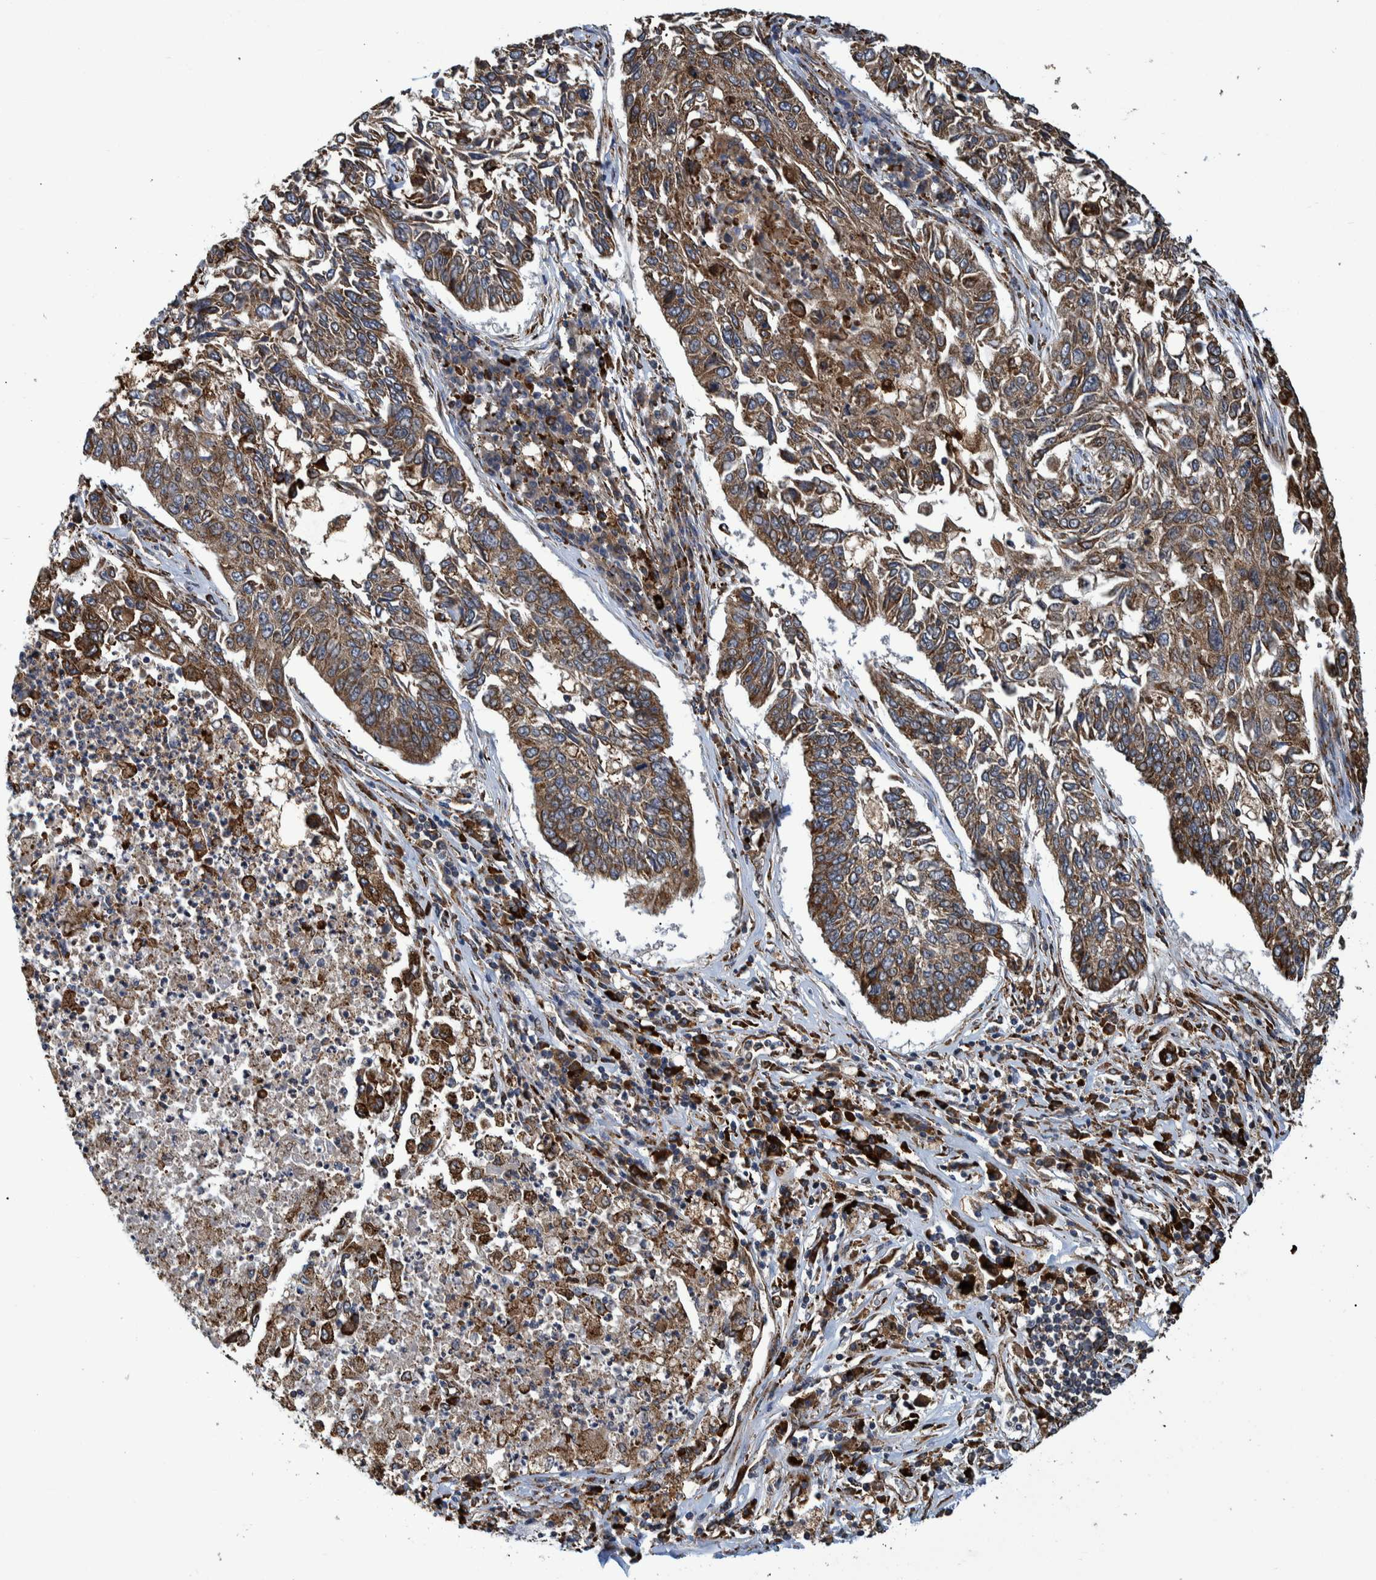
{"staining": {"intensity": "moderate", "quantity": ">75%", "location": "cytoplasmic/membranous"}, "tissue": "lung cancer", "cell_type": "Tumor cells", "image_type": "cancer", "snomed": [{"axis": "morphology", "description": "Normal tissue, NOS"}, {"axis": "morphology", "description": "Squamous cell carcinoma, NOS"}, {"axis": "topography", "description": "Cartilage tissue"}, {"axis": "topography", "description": "Bronchus"}, {"axis": "topography", "description": "Lung"}], "caption": "Squamous cell carcinoma (lung) stained with a brown dye shows moderate cytoplasmic/membranous positive expression in approximately >75% of tumor cells.", "gene": "SPAG5", "patient": {"sex": "female", "age": 49}}